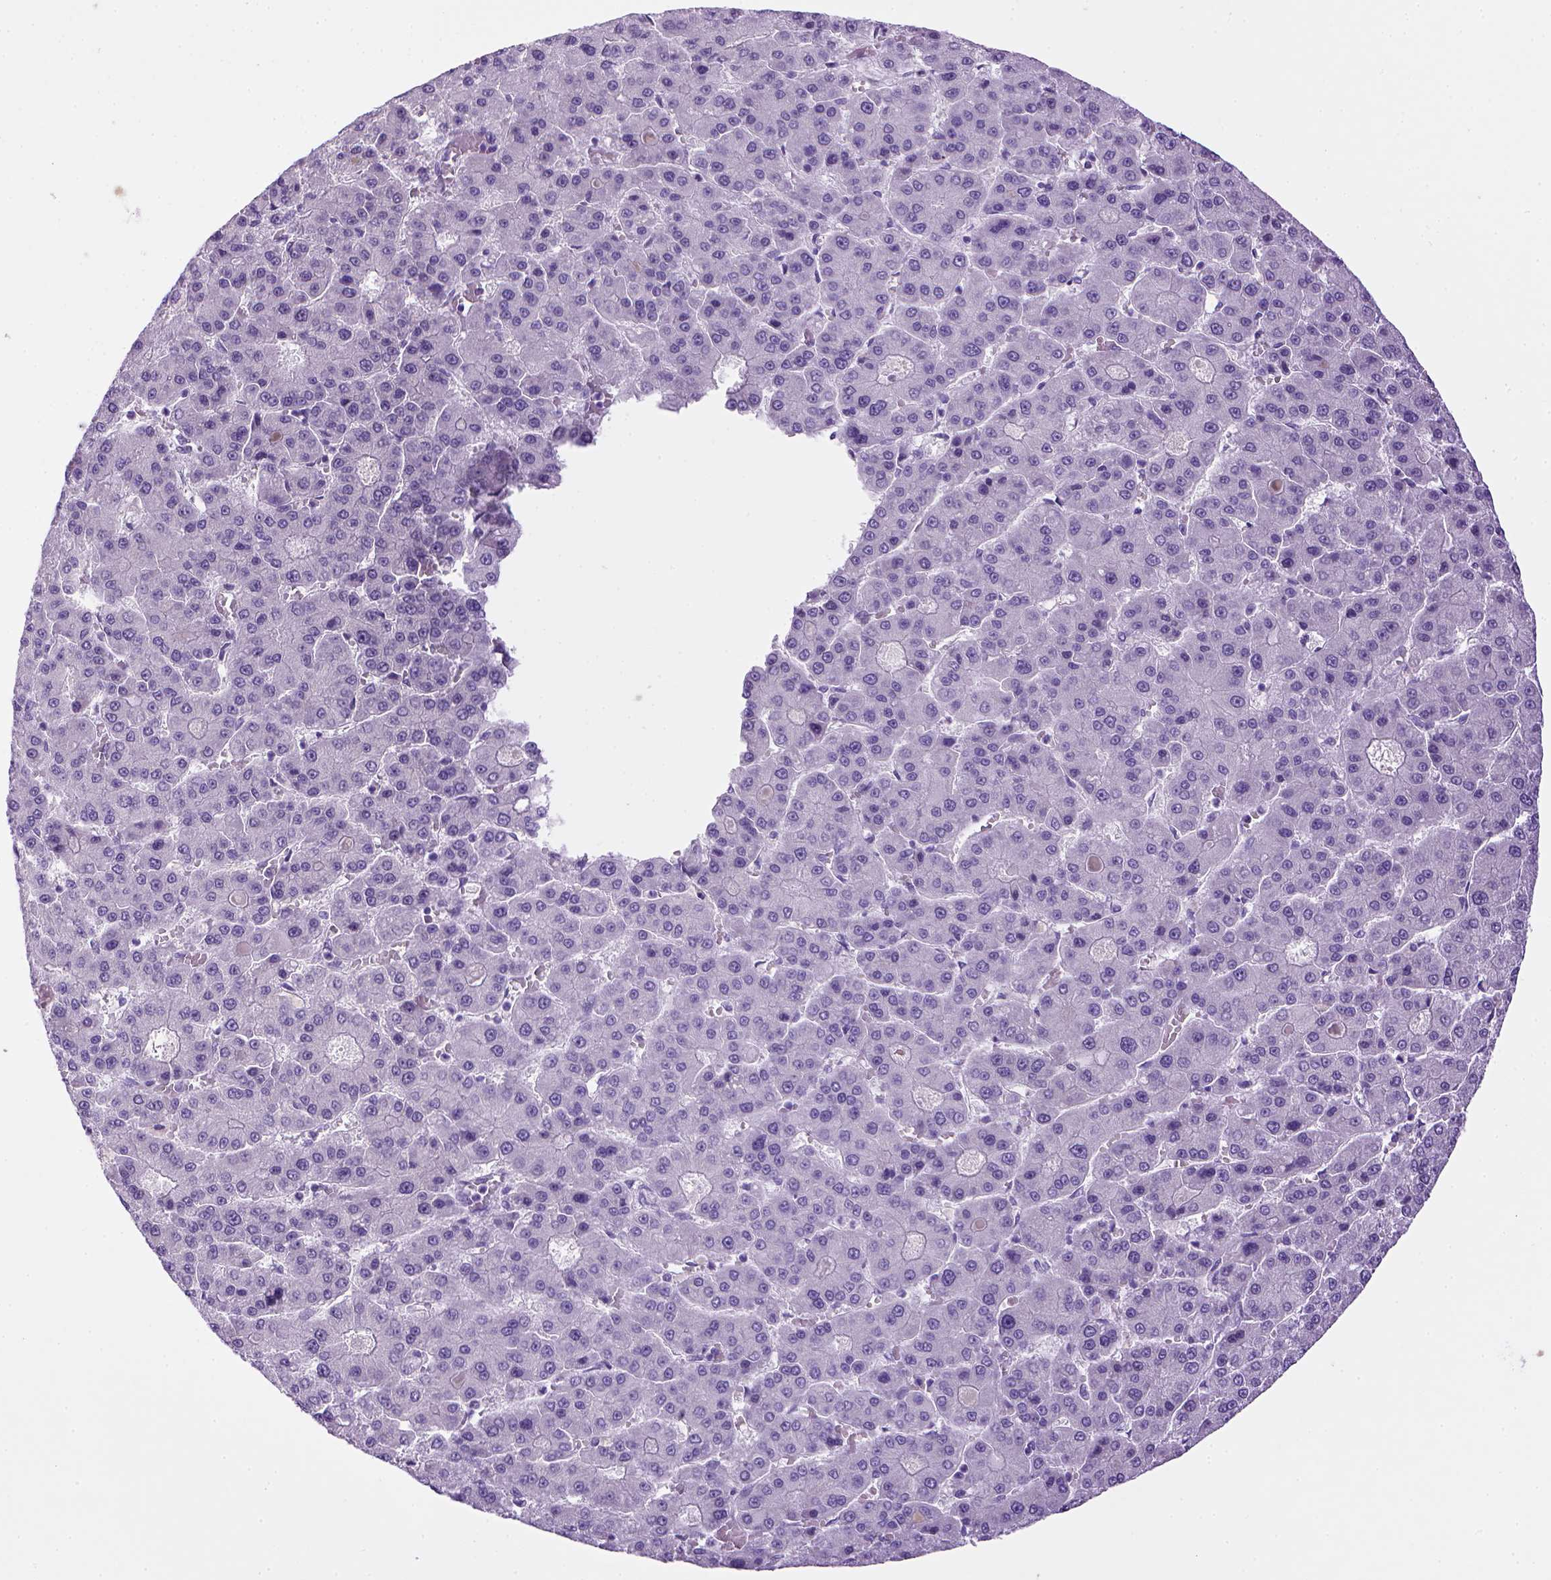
{"staining": {"intensity": "negative", "quantity": "none", "location": "none"}, "tissue": "liver cancer", "cell_type": "Tumor cells", "image_type": "cancer", "snomed": [{"axis": "morphology", "description": "Carcinoma, Hepatocellular, NOS"}, {"axis": "topography", "description": "Liver"}], "caption": "Immunohistochemistry (IHC) photomicrograph of neoplastic tissue: liver cancer stained with DAB (3,3'-diaminobenzidine) exhibits no significant protein staining in tumor cells. (DAB (3,3'-diaminobenzidine) immunohistochemistry (IHC), high magnification).", "gene": "SGCG", "patient": {"sex": "male", "age": 70}}